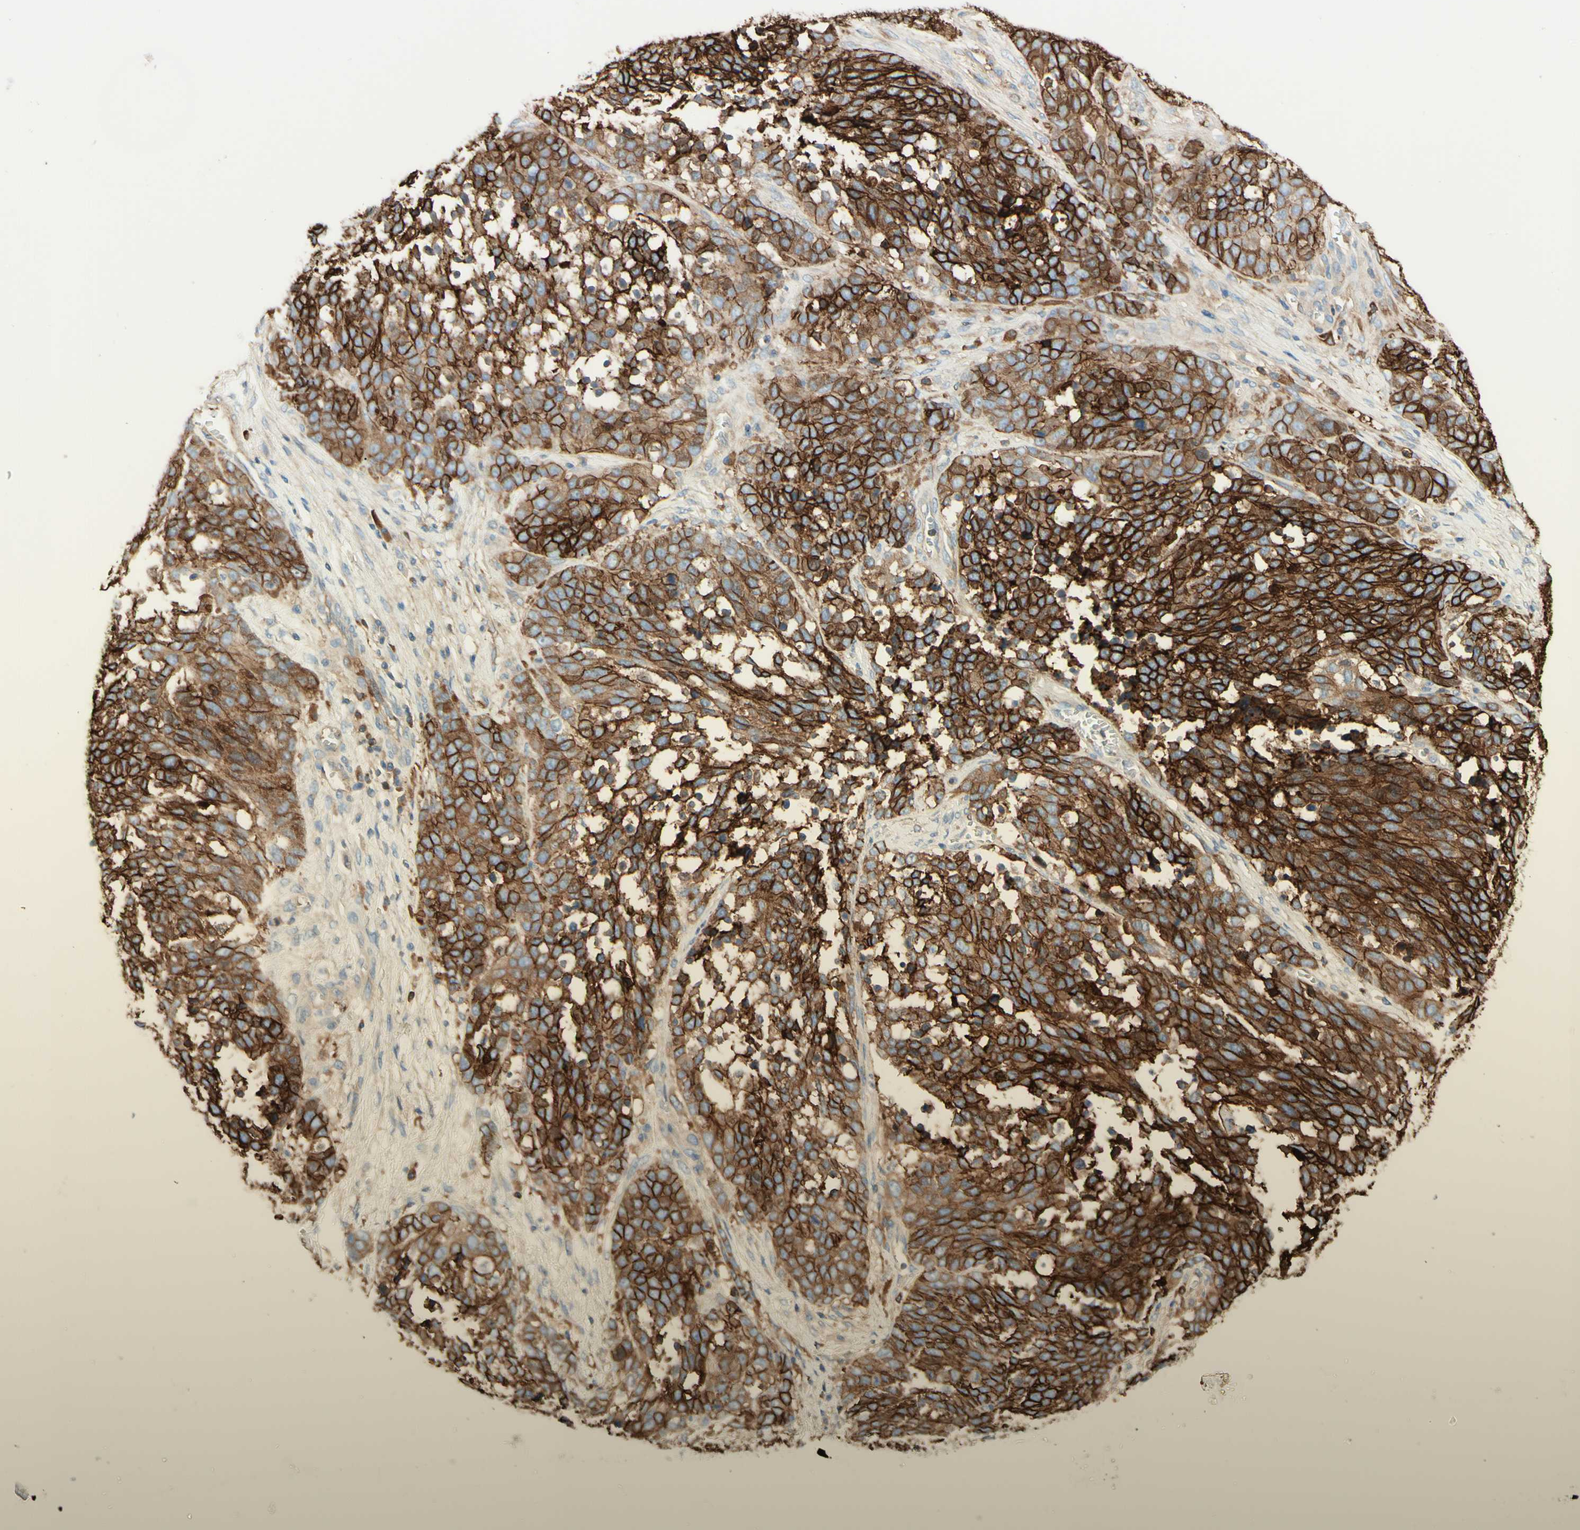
{"staining": {"intensity": "strong", "quantity": ">75%", "location": "cytoplasmic/membranous"}, "tissue": "ovarian cancer", "cell_type": "Tumor cells", "image_type": "cancer", "snomed": [{"axis": "morphology", "description": "Cystadenocarcinoma, serous, NOS"}, {"axis": "topography", "description": "Ovary"}], "caption": "A photomicrograph showing strong cytoplasmic/membranous staining in about >75% of tumor cells in ovarian serous cystadenocarcinoma, as visualized by brown immunohistochemical staining.", "gene": "ALCAM", "patient": {"sex": "female", "age": 44}}